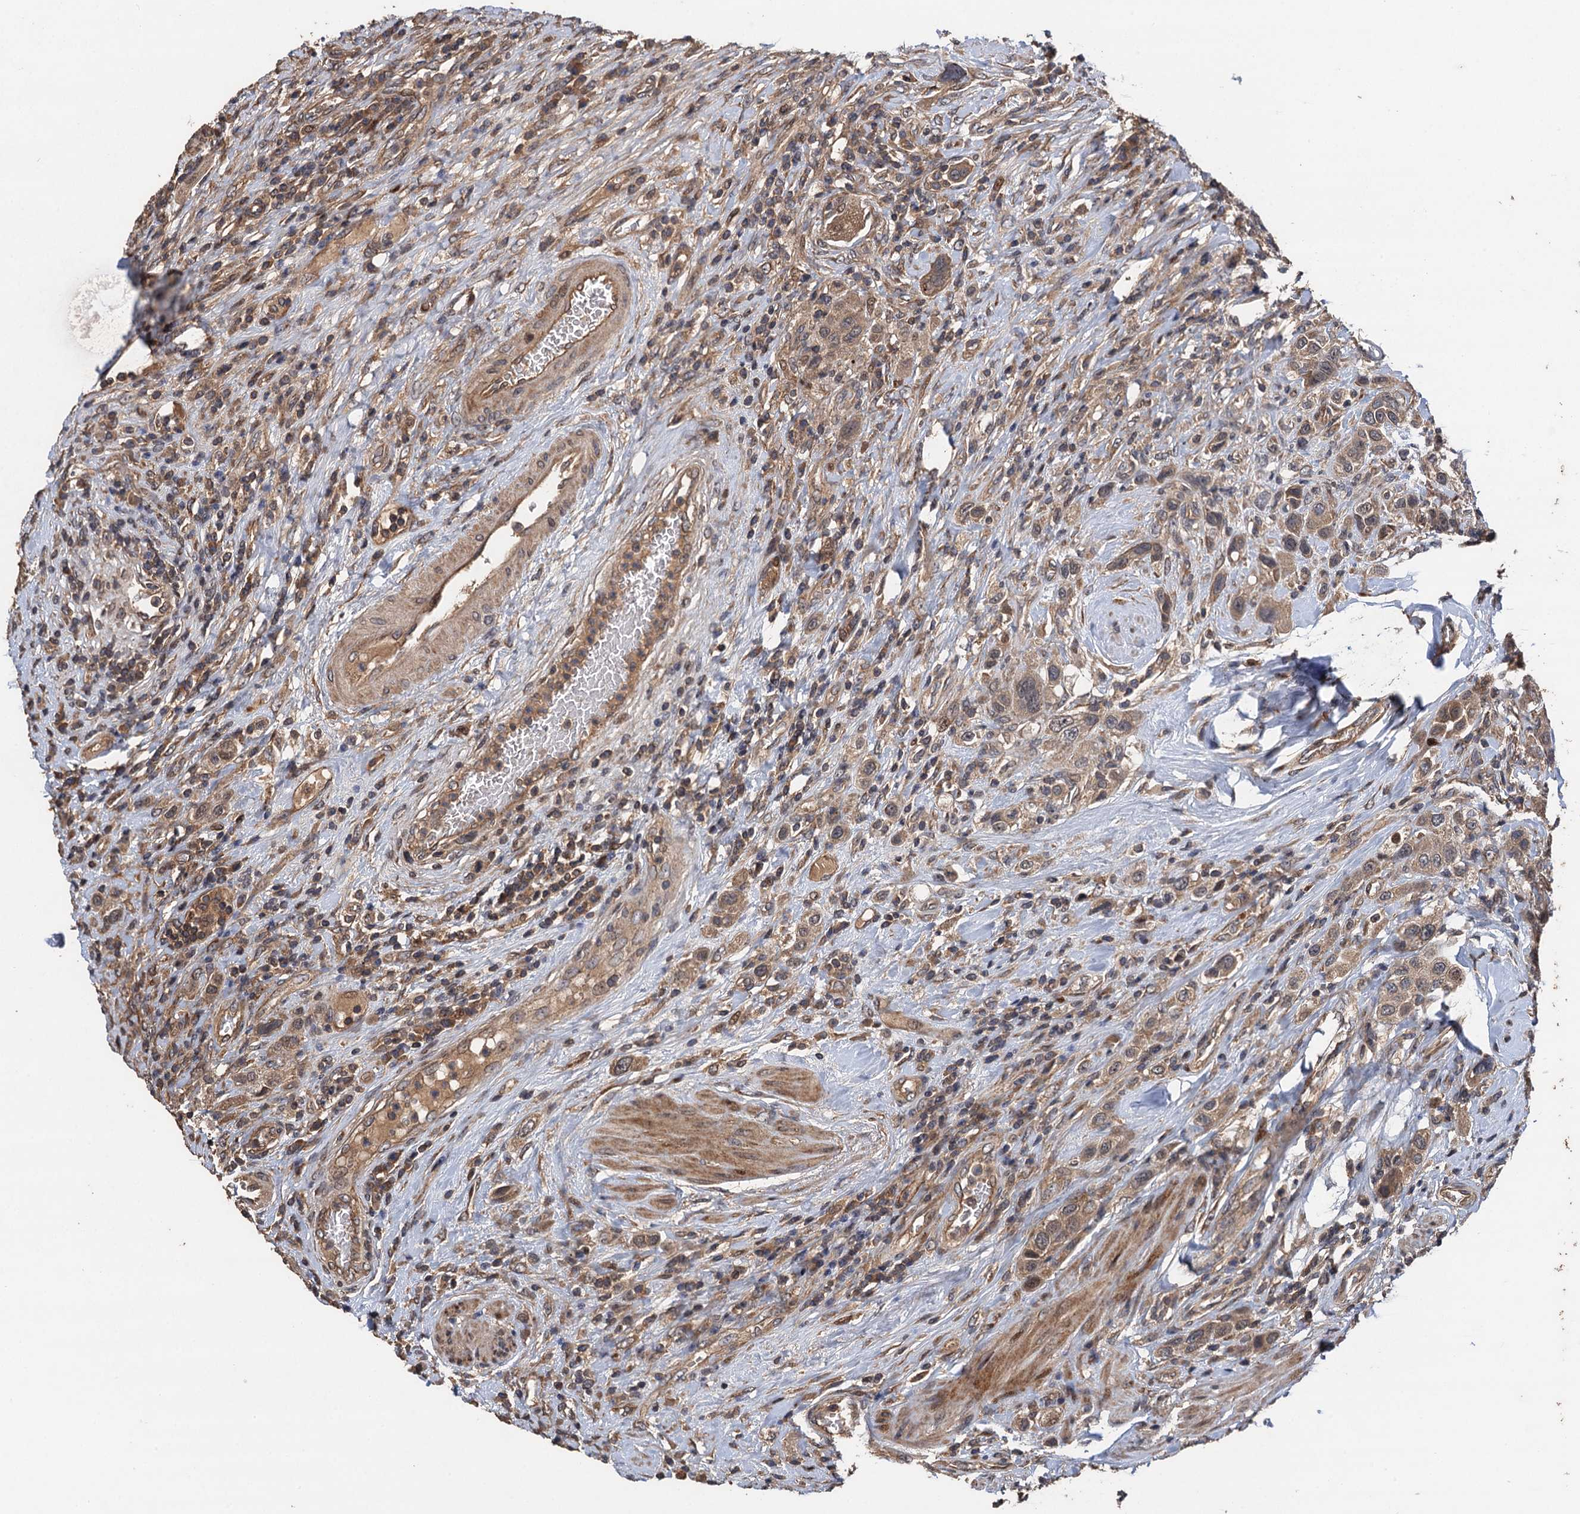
{"staining": {"intensity": "weak", "quantity": ">75%", "location": "cytoplasmic/membranous"}, "tissue": "urothelial cancer", "cell_type": "Tumor cells", "image_type": "cancer", "snomed": [{"axis": "morphology", "description": "Urothelial carcinoma, High grade"}, {"axis": "topography", "description": "Urinary bladder"}], "caption": "High-grade urothelial carcinoma was stained to show a protein in brown. There is low levels of weak cytoplasmic/membranous positivity in approximately >75% of tumor cells.", "gene": "TMEM39B", "patient": {"sex": "male", "age": 50}}